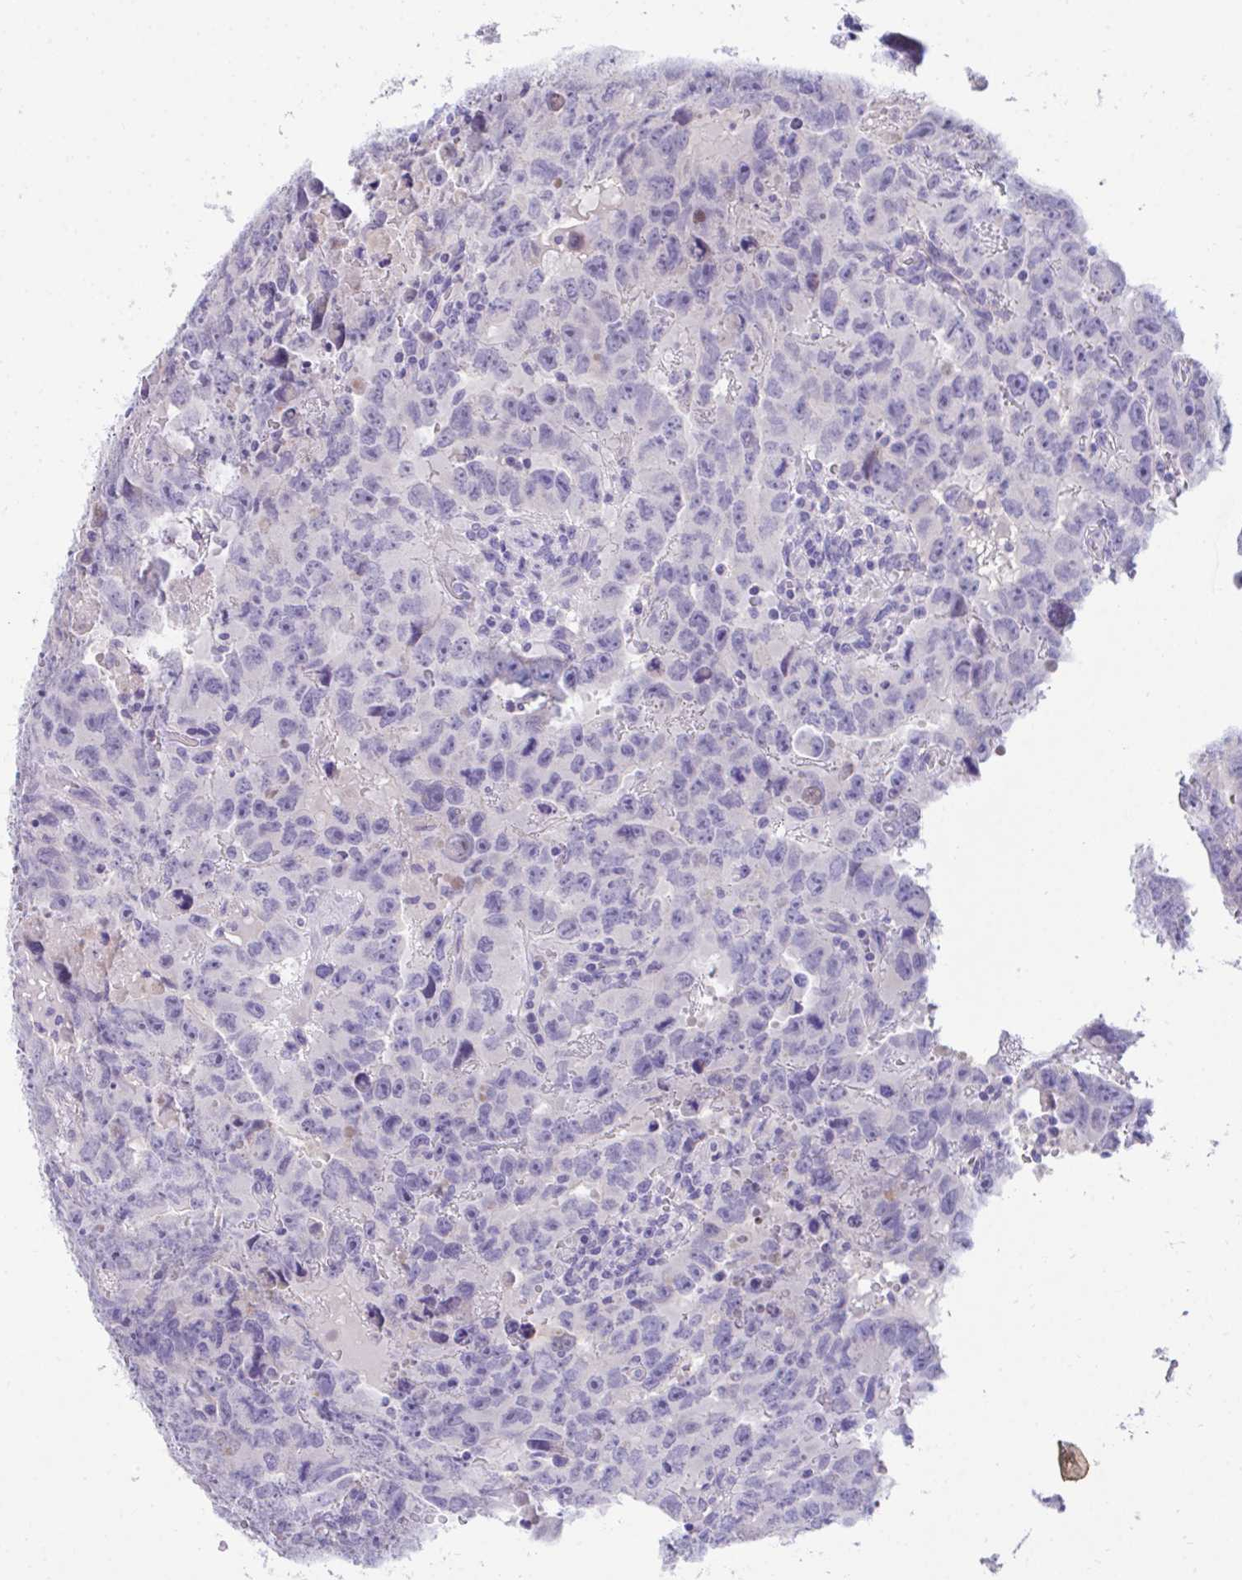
{"staining": {"intensity": "negative", "quantity": "none", "location": "none"}, "tissue": "testis cancer", "cell_type": "Tumor cells", "image_type": "cancer", "snomed": [{"axis": "morphology", "description": "Carcinoma, Embryonal, NOS"}, {"axis": "topography", "description": "Testis"}], "caption": "Immunohistochemistry micrograph of testis cancer stained for a protein (brown), which displays no positivity in tumor cells.", "gene": "TMCO5A", "patient": {"sex": "male", "age": 24}}